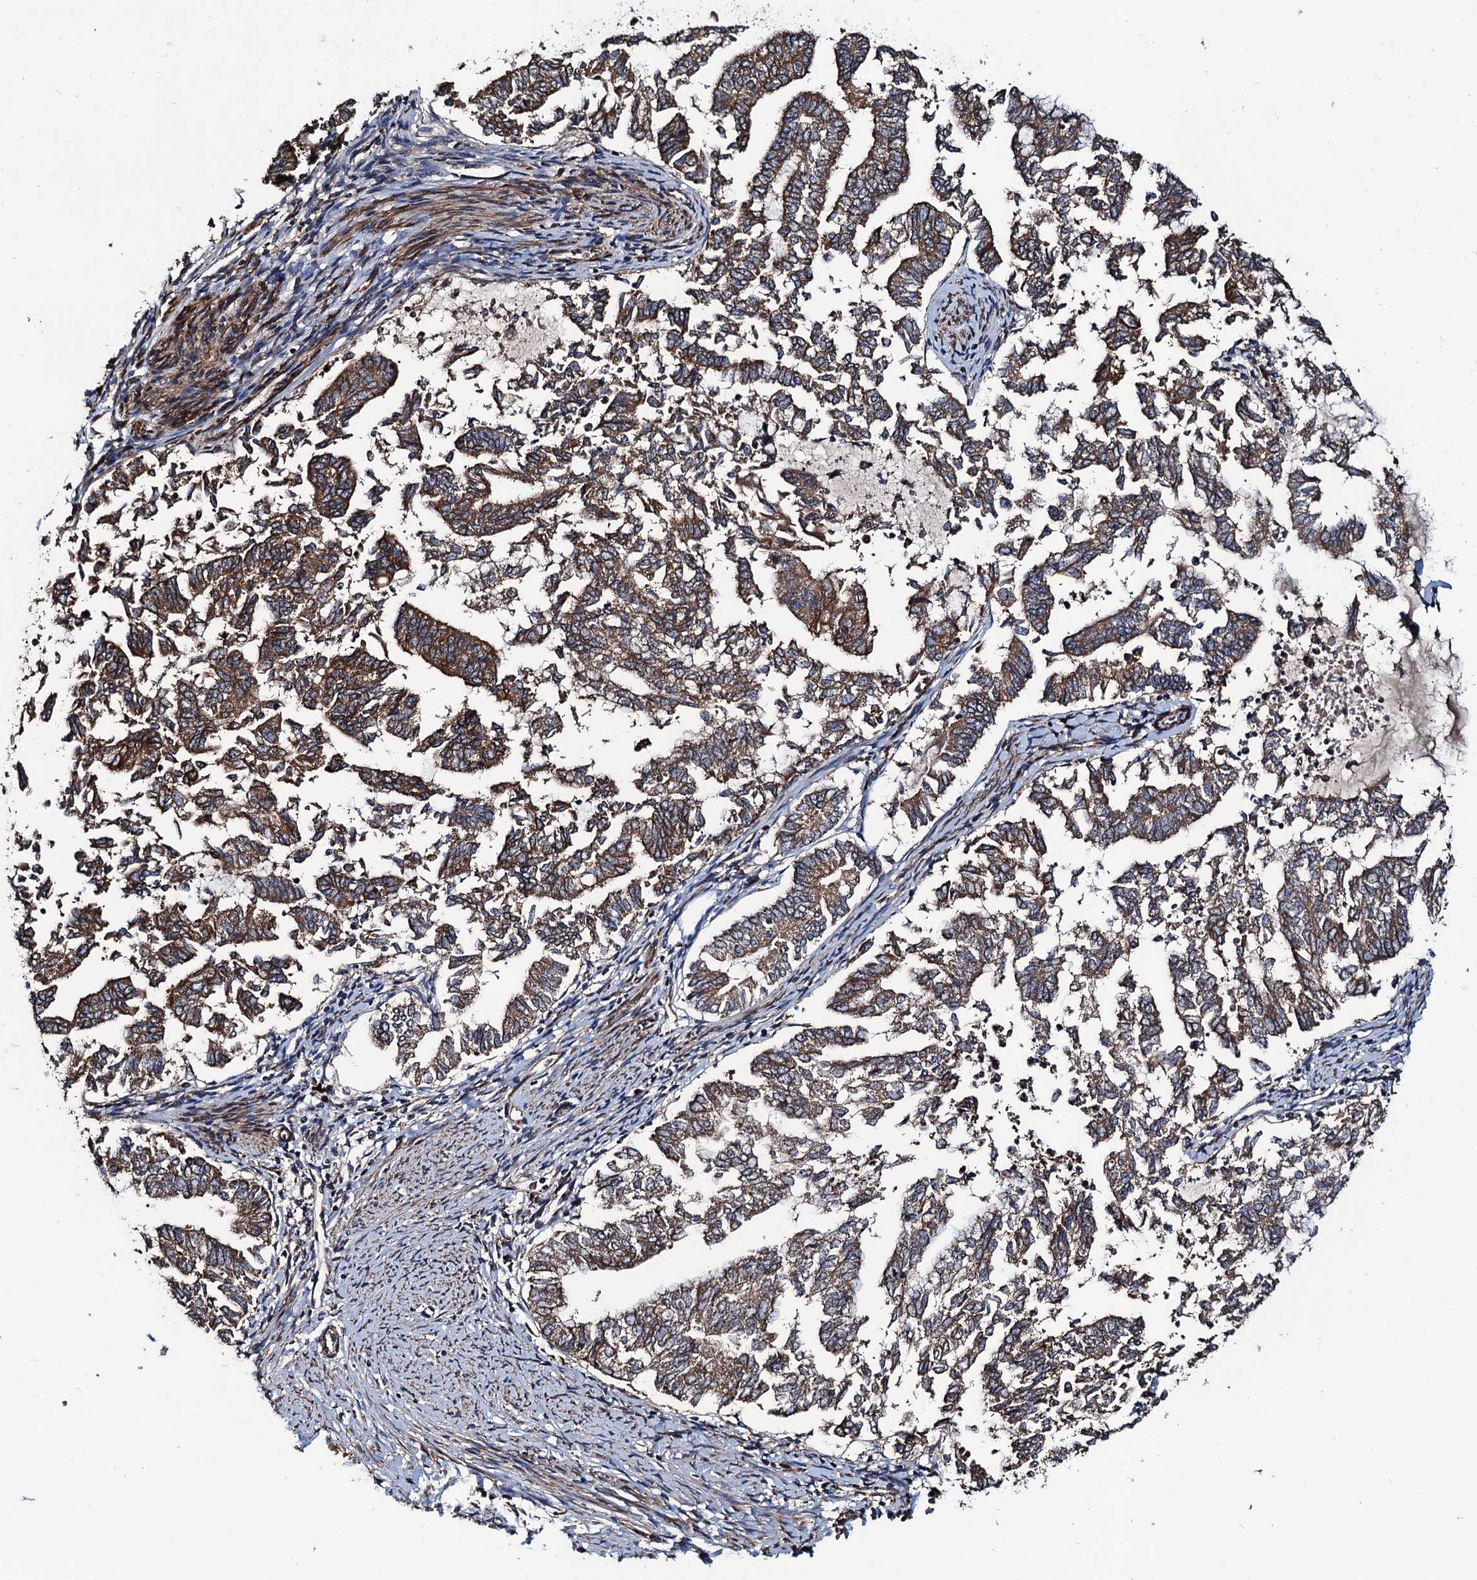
{"staining": {"intensity": "moderate", "quantity": ">75%", "location": "cytoplasmic/membranous"}, "tissue": "endometrial cancer", "cell_type": "Tumor cells", "image_type": "cancer", "snomed": [{"axis": "morphology", "description": "Adenocarcinoma, NOS"}, {"axis": "topography", "description": "Endometrium"}], "caption": "Protein expression analysis of human adenocarcinoma (endometrial) reveals moderate cytoplasmic/membranous staining in about >75% of tumor cells. (Brightfield microscopy of DAB IHC at high magnification).", "gene": "NEK1", "patient": {"sex": "female", "age": 79}}